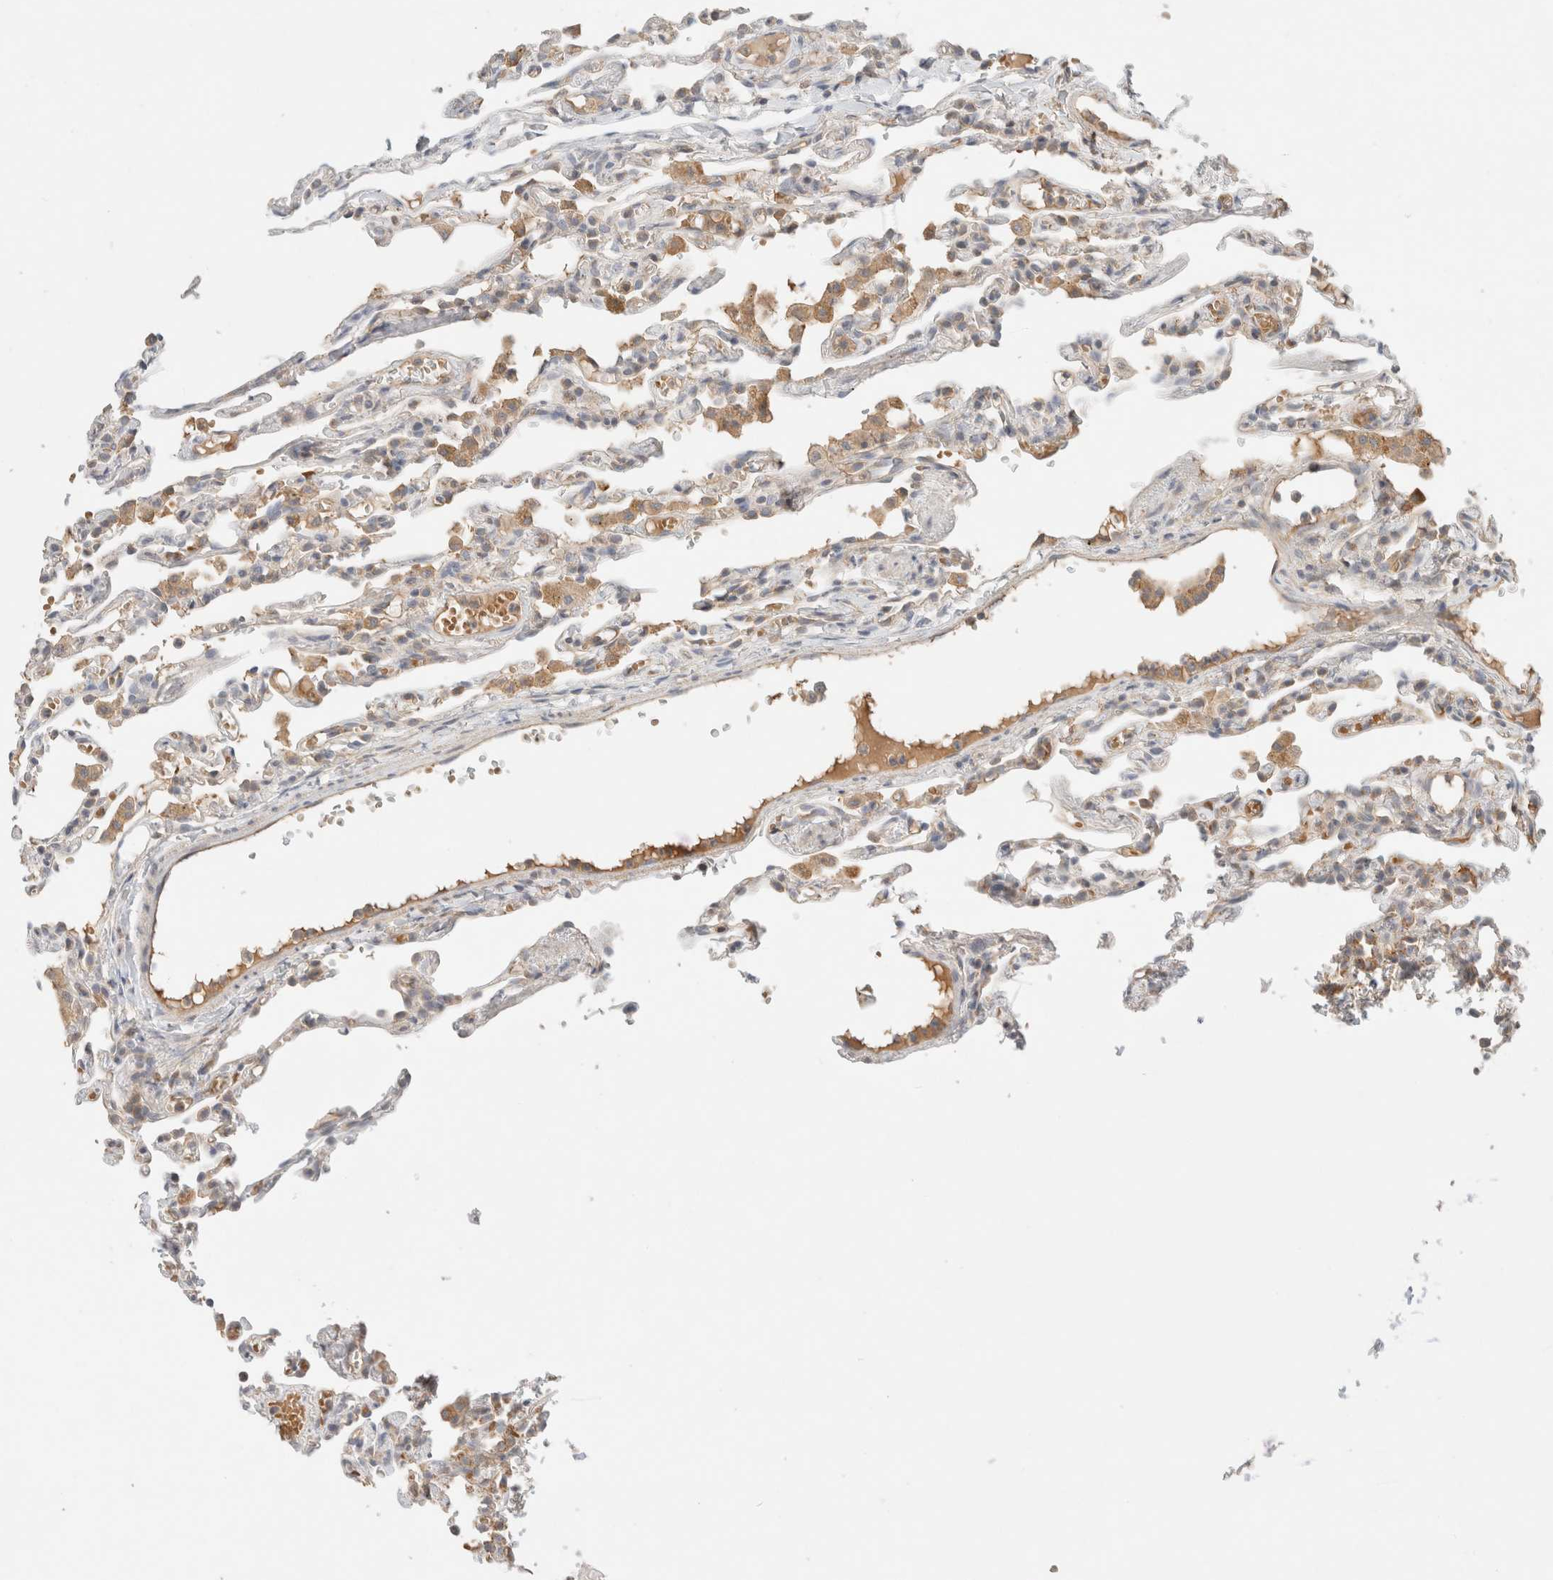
{"staining": {"intensity": "moderate", "quantity": "<25%", "location": "cytoplasmic/membranous"}, "tissue": "lung", "cell_type": "Alveolar cells", "image_type": "normal", "snomed": [{"axis": "morphology", "description": "Normal tissue, NOS"}, {"axis": "topography", "description": "Lung"}], "caption": "Approximately <25% of alveolar cells in unremarkable human lung exhibit moderate cytoplasmic/membranous protein positivity as visualized by brown immunohistochemical staining.", "gene": "MRM3", "patient": {"sex": "male", "age": 21}}